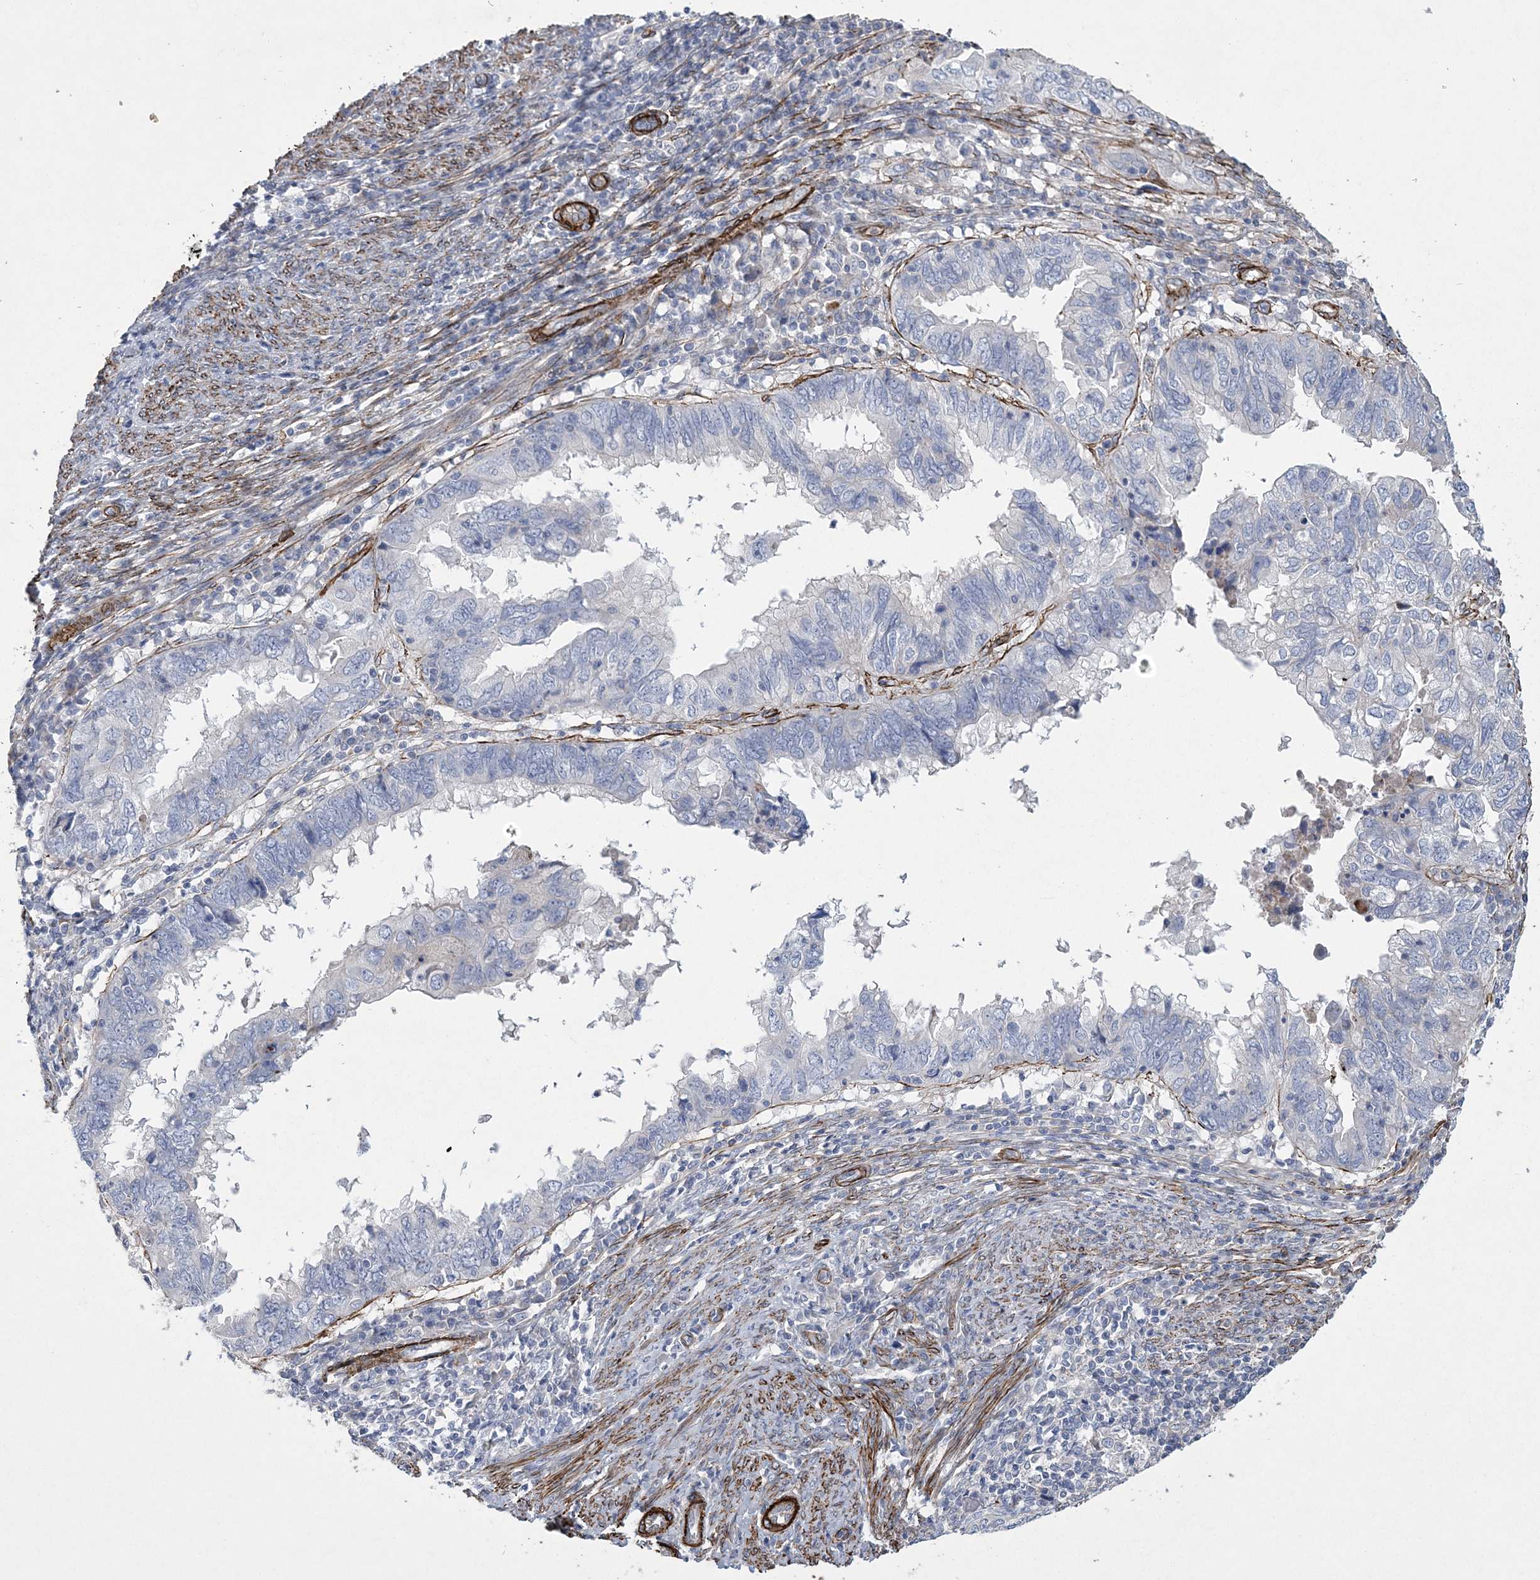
{"staining": {"intensity": "negative", "quantity": "none", "location": "none"}, "tissue": "endometrial cancer", "cell_type": "Tumor cells", "image_type": "cancer", "snomed": [{"axis": "morphology", "description": "Adenocarcinoma, NOS"}, {"axis": "topography", "description": "Uterus"}], "caption": "This is an immunohistochemistry (IHC) micrograph of human adenocarcinoma (endometrial). There is no expression in tumor cells.", "gene": "ARSJ", "patient": {"sex": "female", "age": 77}}